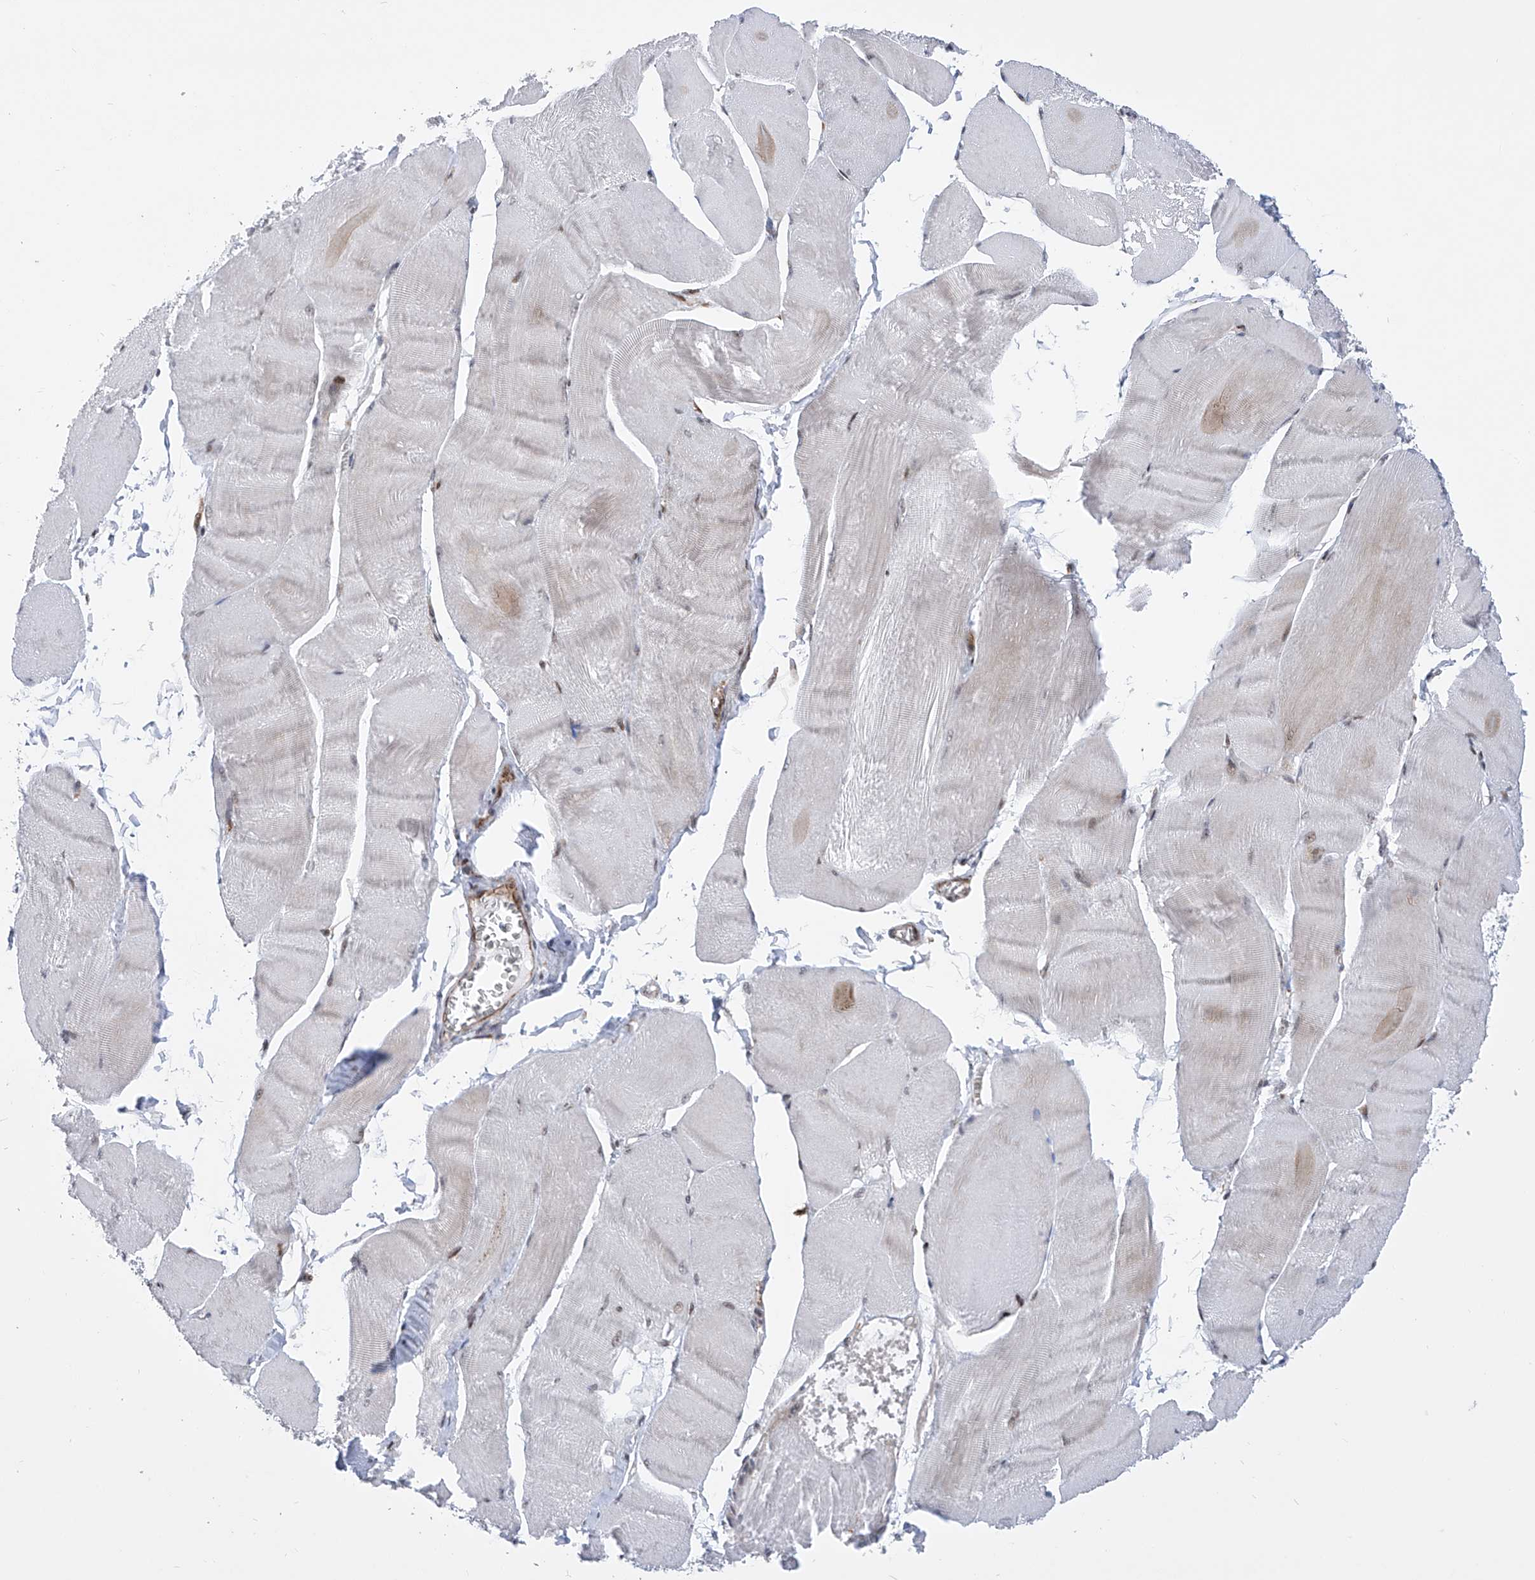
{"staining": {"intensity": "weak", "quantity": "<25%", "location": "nuclear"}, "tissue": "skeletal muscle", "cell_type": "Myocytes", "image_type": "normal", "snomed": [{"axis": "morphology", "description": "Normal tissue, NOS"}, {"axis": "morphology", "description": "Basal cell carcinoma"}, {"axis": "topography", "description": "Skeletal muscle"}], "caption": "Immunohistochemical staining of benign human skeletal muscle shows no significant positivity in myocytes. (IHC, brightfield microscopy, high magnification).", "gene": "CEP290", "patient": {"sex": "female", "age": 64}}